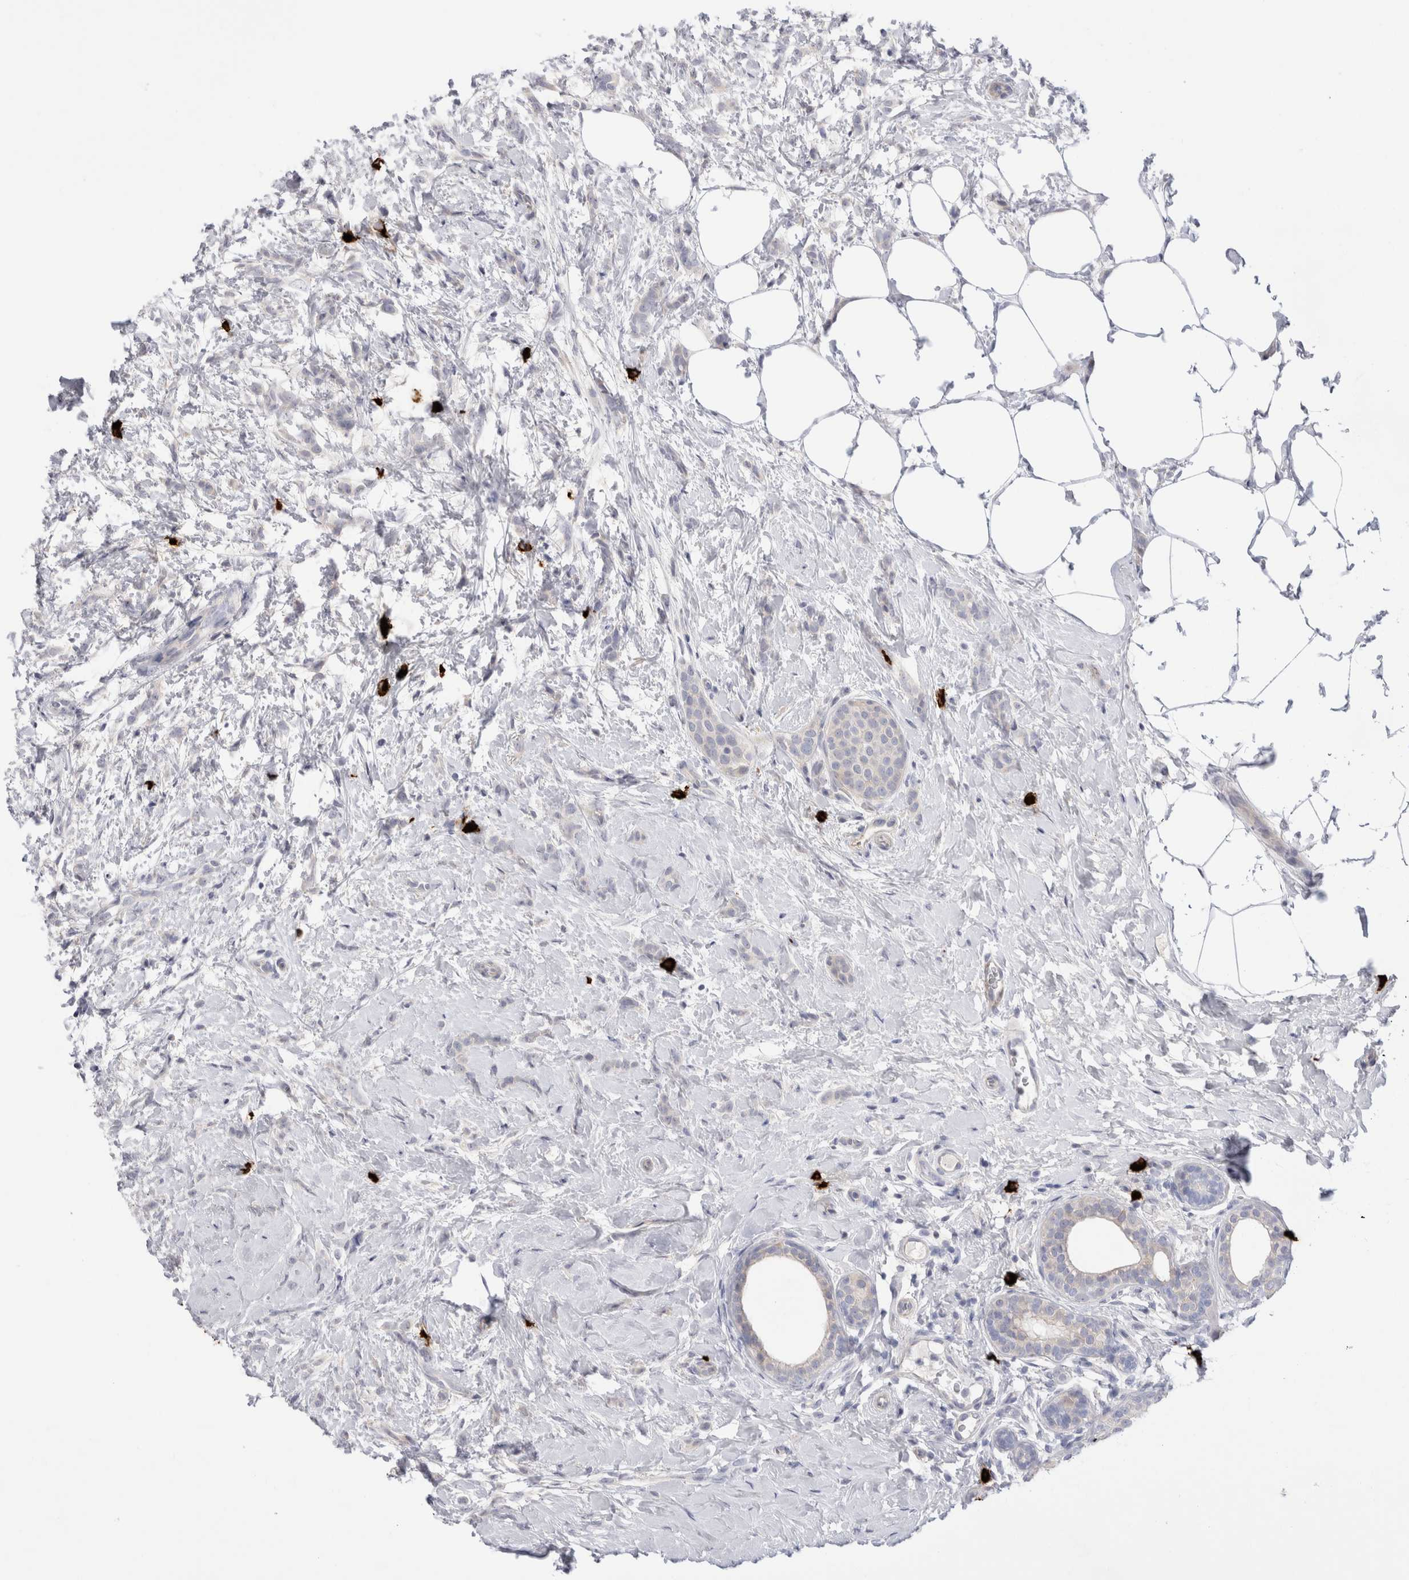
{"staining": {"intensity": "negative", "quantity": "none", "location": "none"}, "tissue": "breast cancer", "cell_type": "Tumor cells", "image_type": "cancer", "snomed": [{"axis": "morphology", "description": "Lobular carcinoma, in situ"}, {"axis": "morphology", "description": "Lobular carcinoma"}, {"axis": "topography", "description": "Breast"}], "caption": "This is an immunohistochemistry micrograph of human breast lobular carcinoma. There is no positivity in tumor cells.", "gene": "SPINK2", "patient": {"sex": "female", "age": 41}}